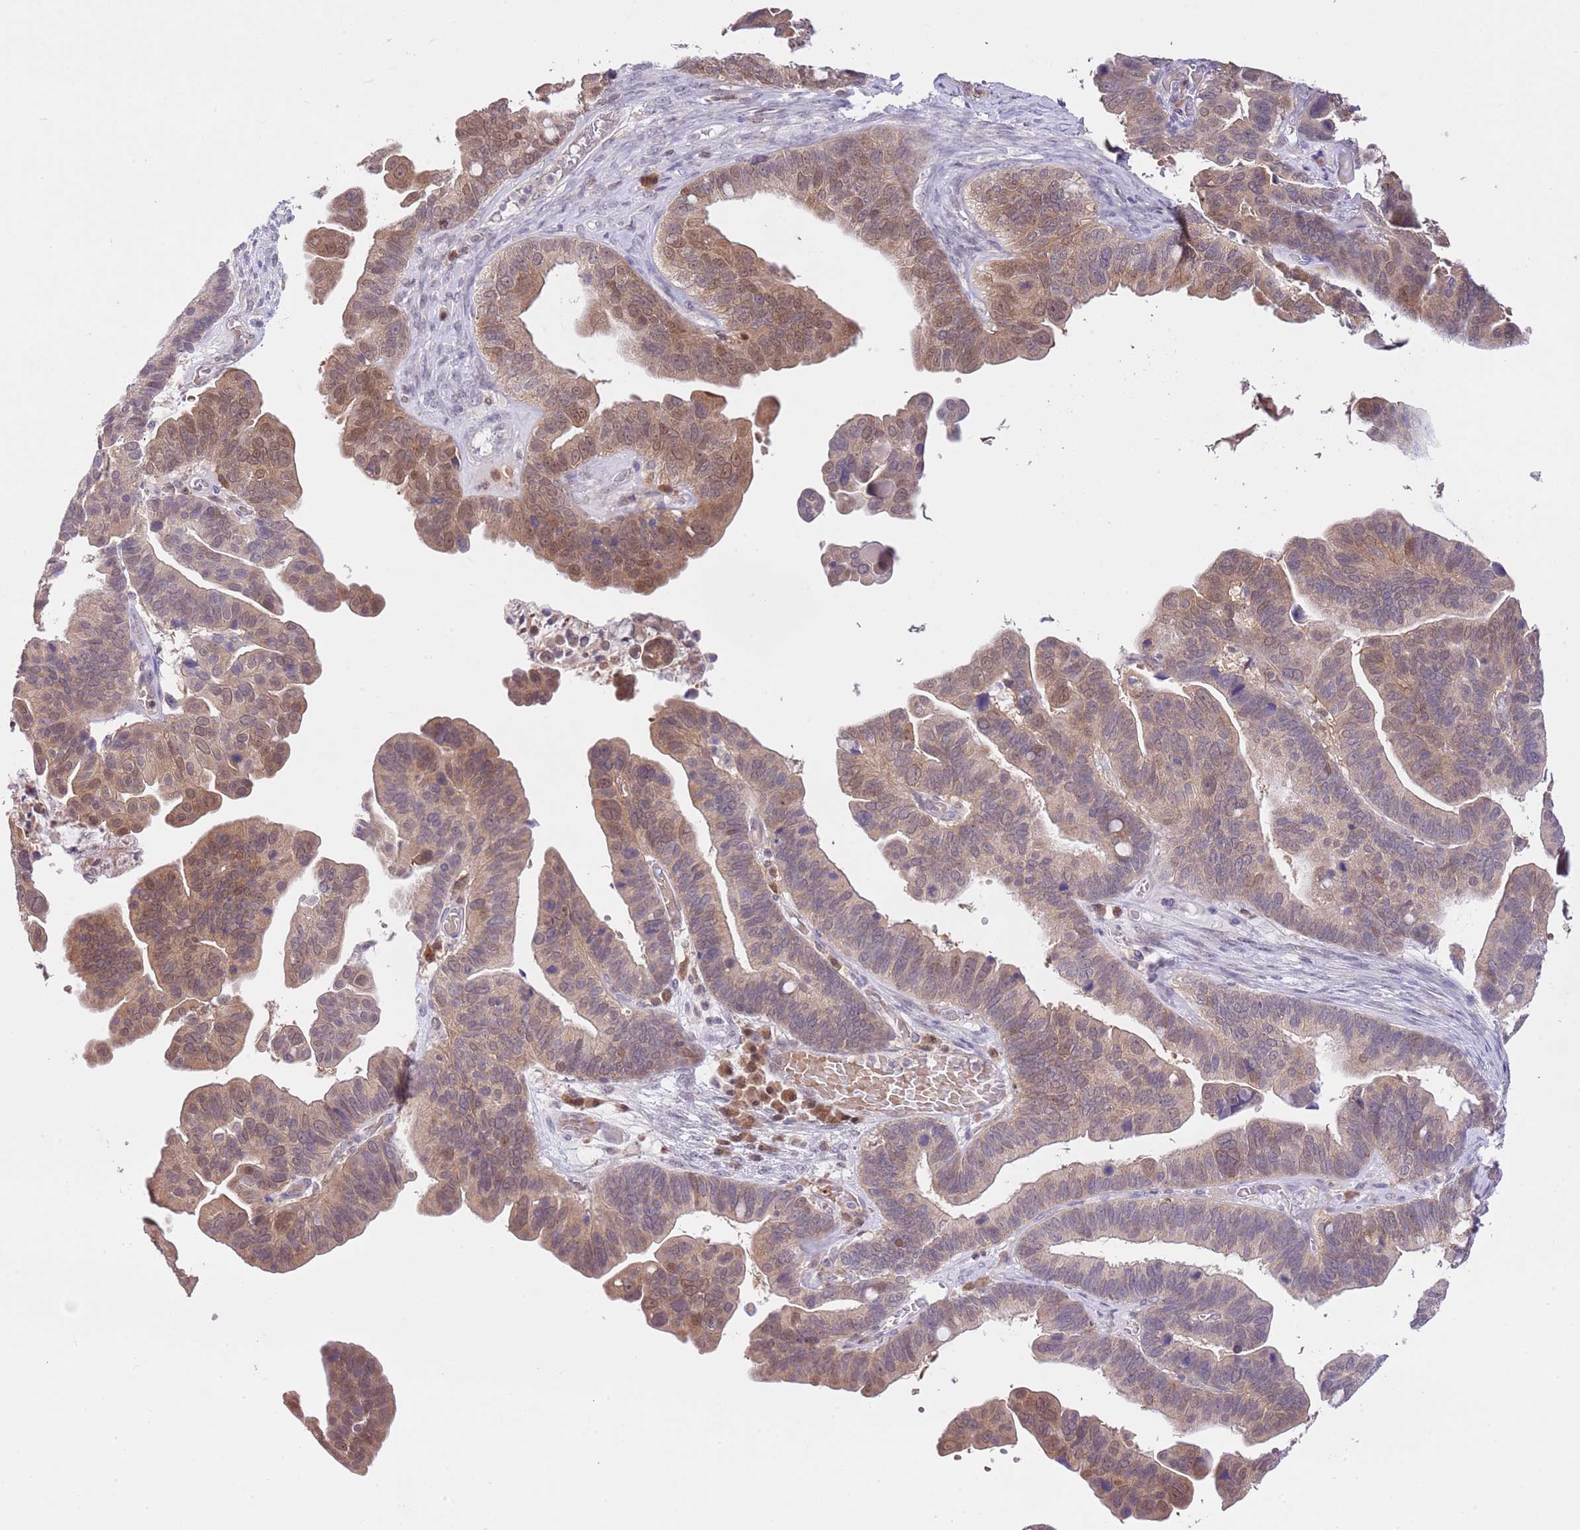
{"staining": {"intensity": "moderate", "quantity": ">75%", "location": "cytoplasmic/membranous,nuclear"}, "tissue": "ovarian cancer", "cell_type": "Tumor cells", "image_type": "cancer", "snomed": [{"axis": "morphology", "description": "Cystadenocarcinoma, serous, NOS"}, {"axis": "topography", "description": "Ovary"}], "caption": "Ovarian cancer (serous cystadenocarcinoma) stained for a protein (brown) reveals moderate cytoplasmic/membranous and nuclear positive expression in about >75% of tumor cells.", "gene": "GALK2", "patient": {"sex": "female", "age": 56}}